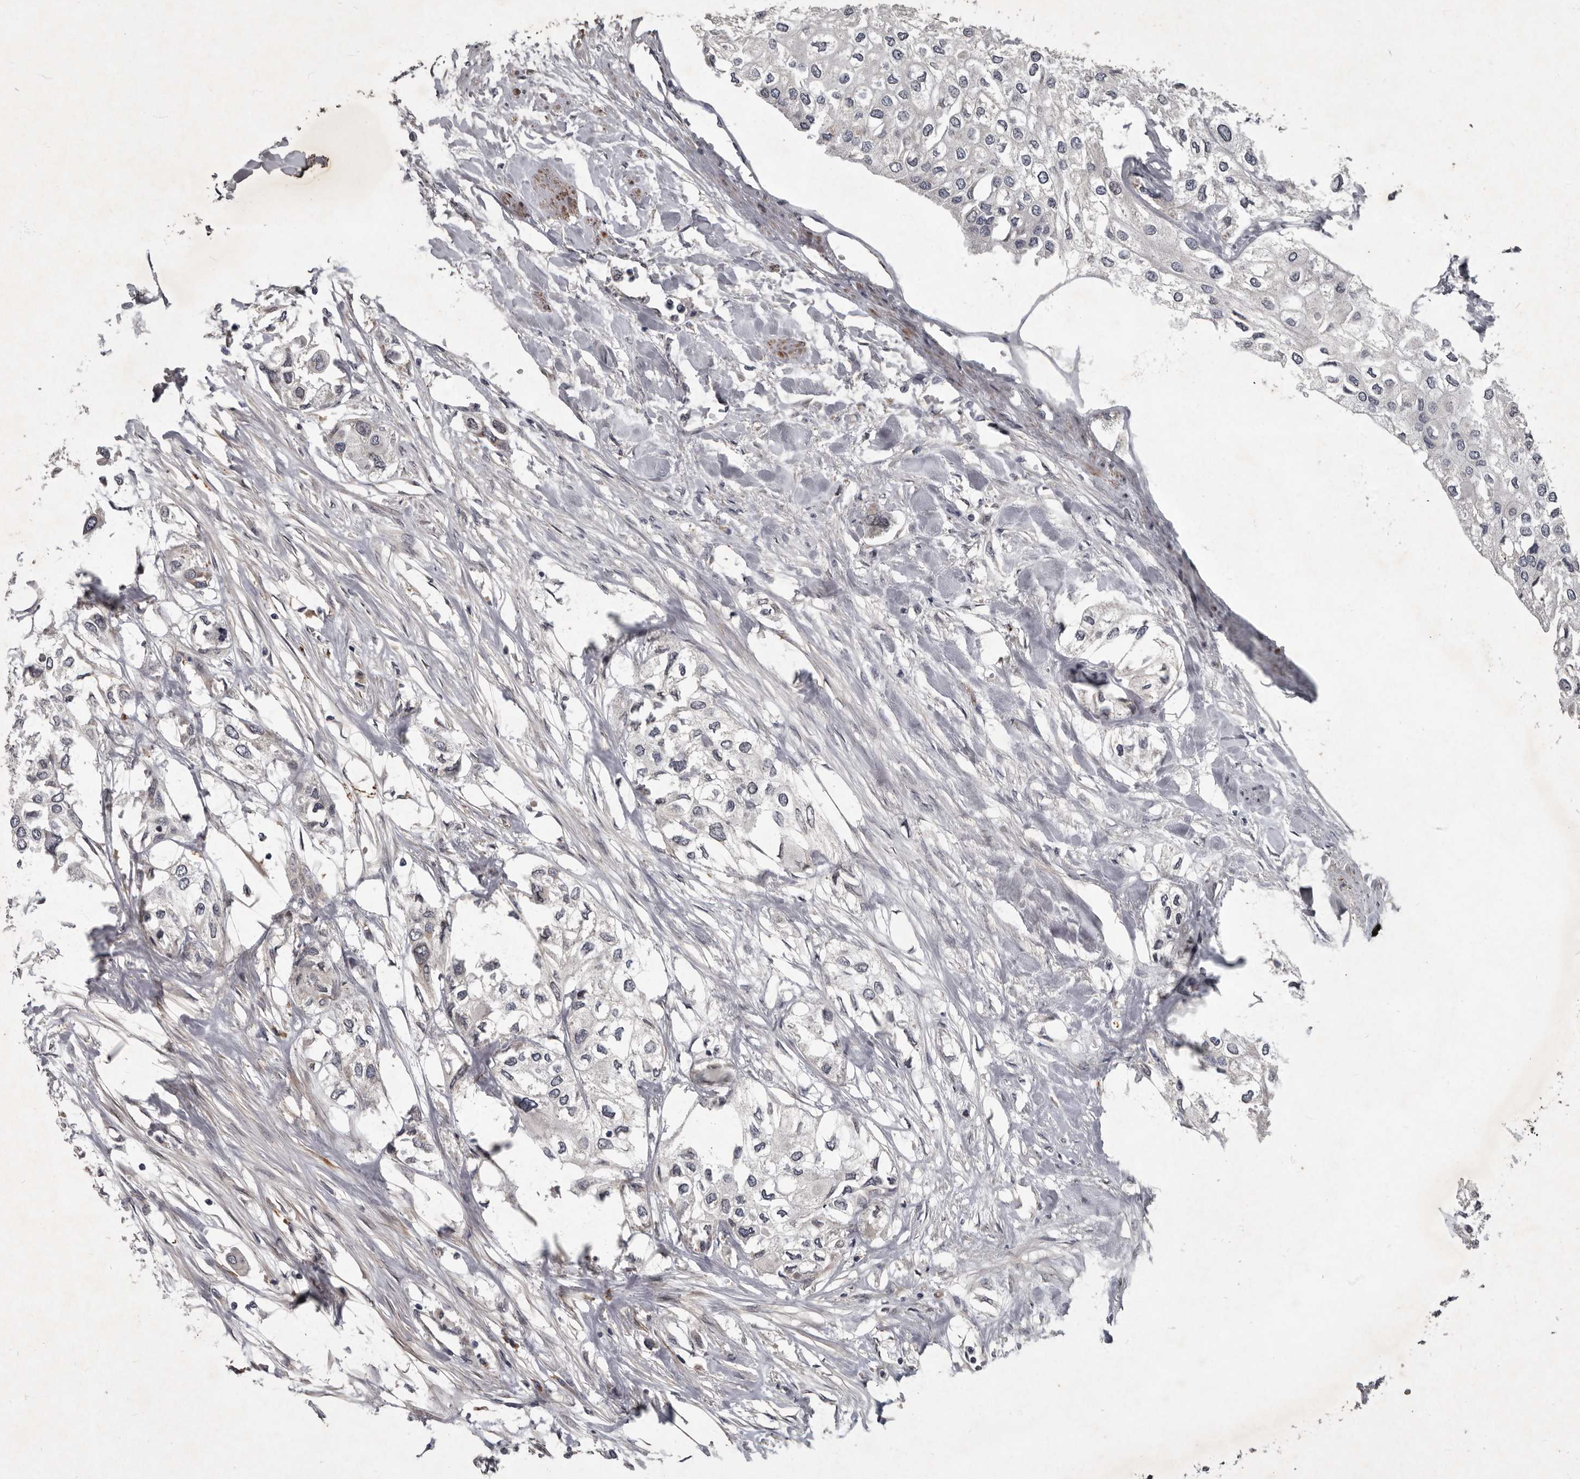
{"staining": {"intensity": "negative", "quantity": "none", "location": "none"}, "tissue": "urothelial cancer", "cell_type": "Tumor cells", "image_type": "cancer", "snomed": [{"axis": "morphology", "description": "Urothelial carcinoma, High grade"}, {"axis": "topography", "description": "Urinary bladder"}], "caption": "High power microscopy photomicrograph of an IHC histopathology image of urothelial cancer, revealing no significant positivity in tumor cells.", "gene": "MRPS15", "patient": {"sex": "male", "age": 64}}